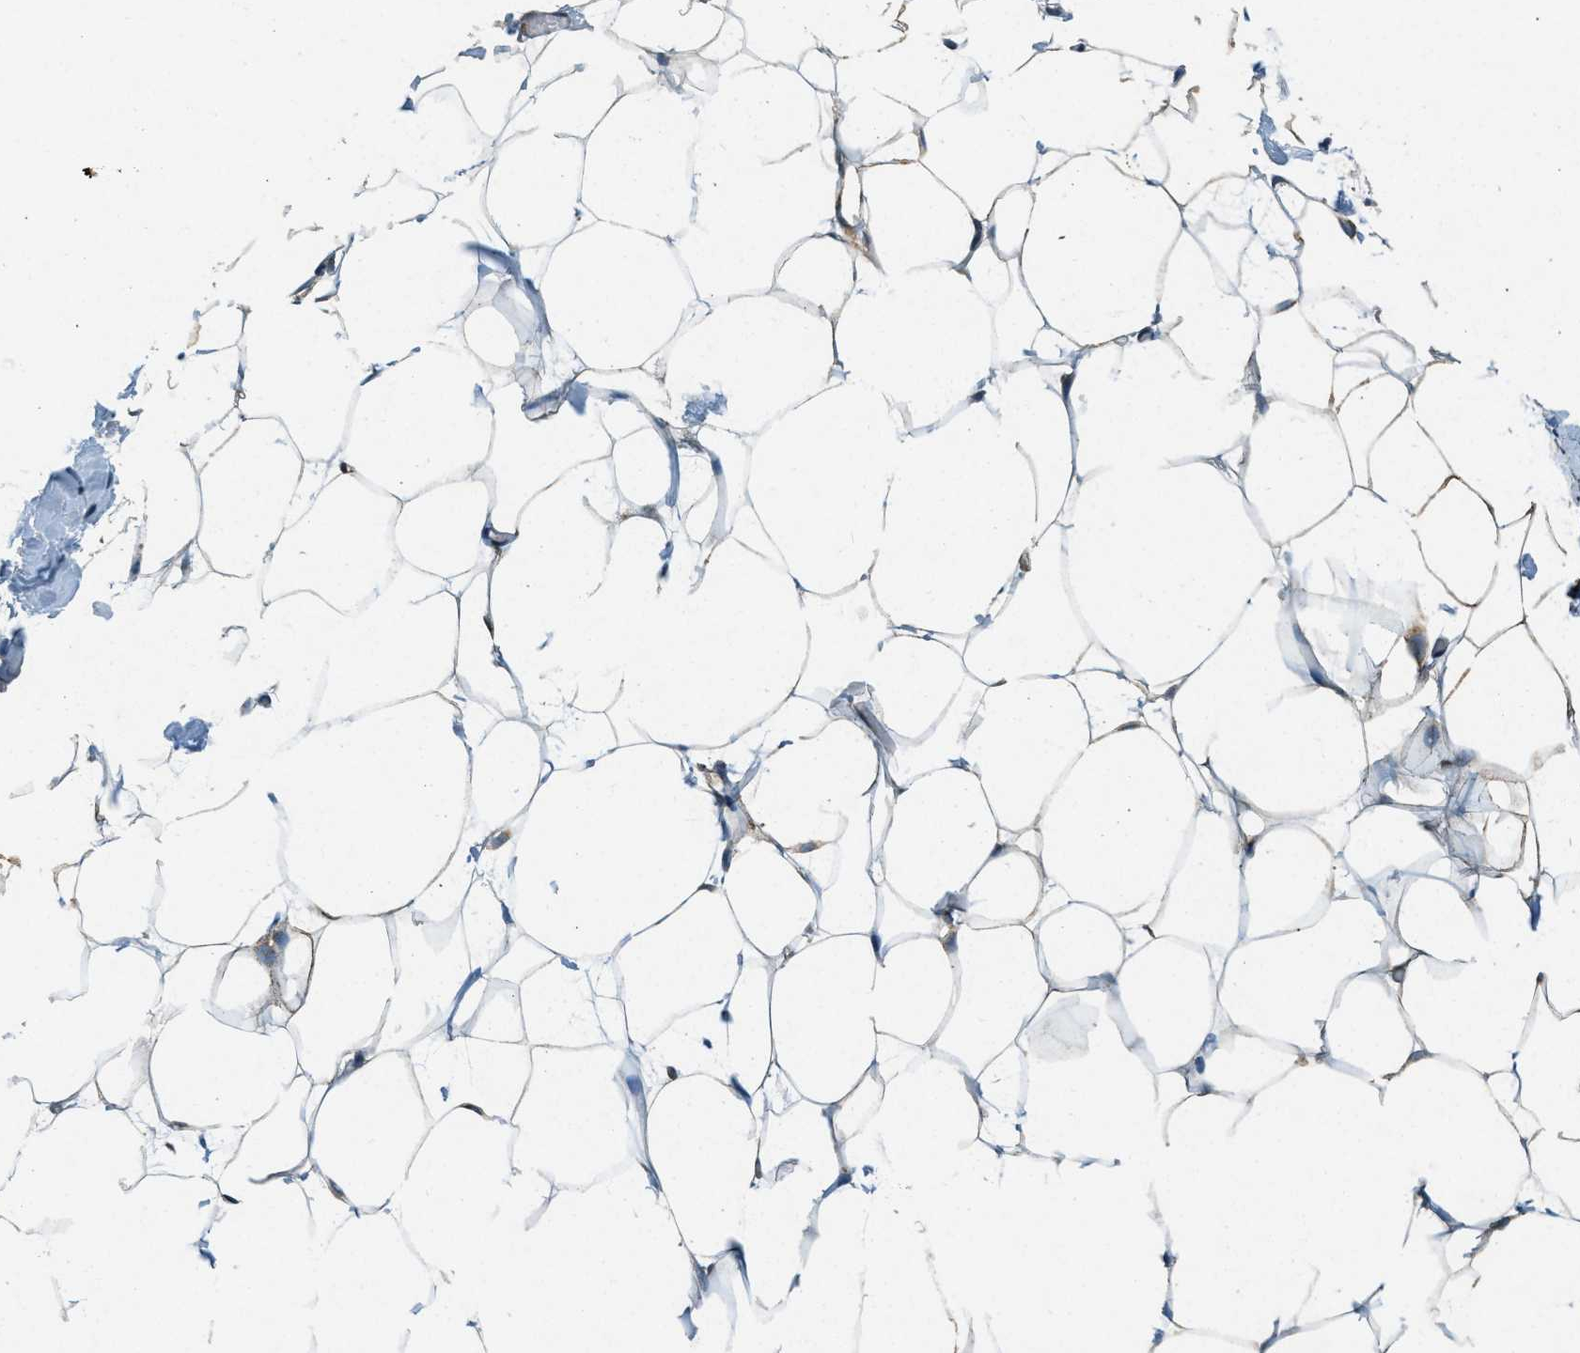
{"staining": {"intensity": "weak", "quantity": "25%-75%", "location": "cytoplasmic/membranous"}, "tissue": "adipose tissue", "cell_type": "Adipocytes", "image_type": "normal", "snomed": [{"axis": "morphology", "description": "Normal tissue, NOS"}, {"axis": "topography", "description": "Breast"}, {"axis": "topography", "description": "Adipose tissue"}], "caption": "This histopathology image exhibits immunohistochemistry (IHC) staining of normal adipose tissue, with low weak cytoplasmic/membranous staining in approximately 25%-75% of adipocytes.", "gene": "RAB3D", "patient": {"sex": "female", "age": 25}}